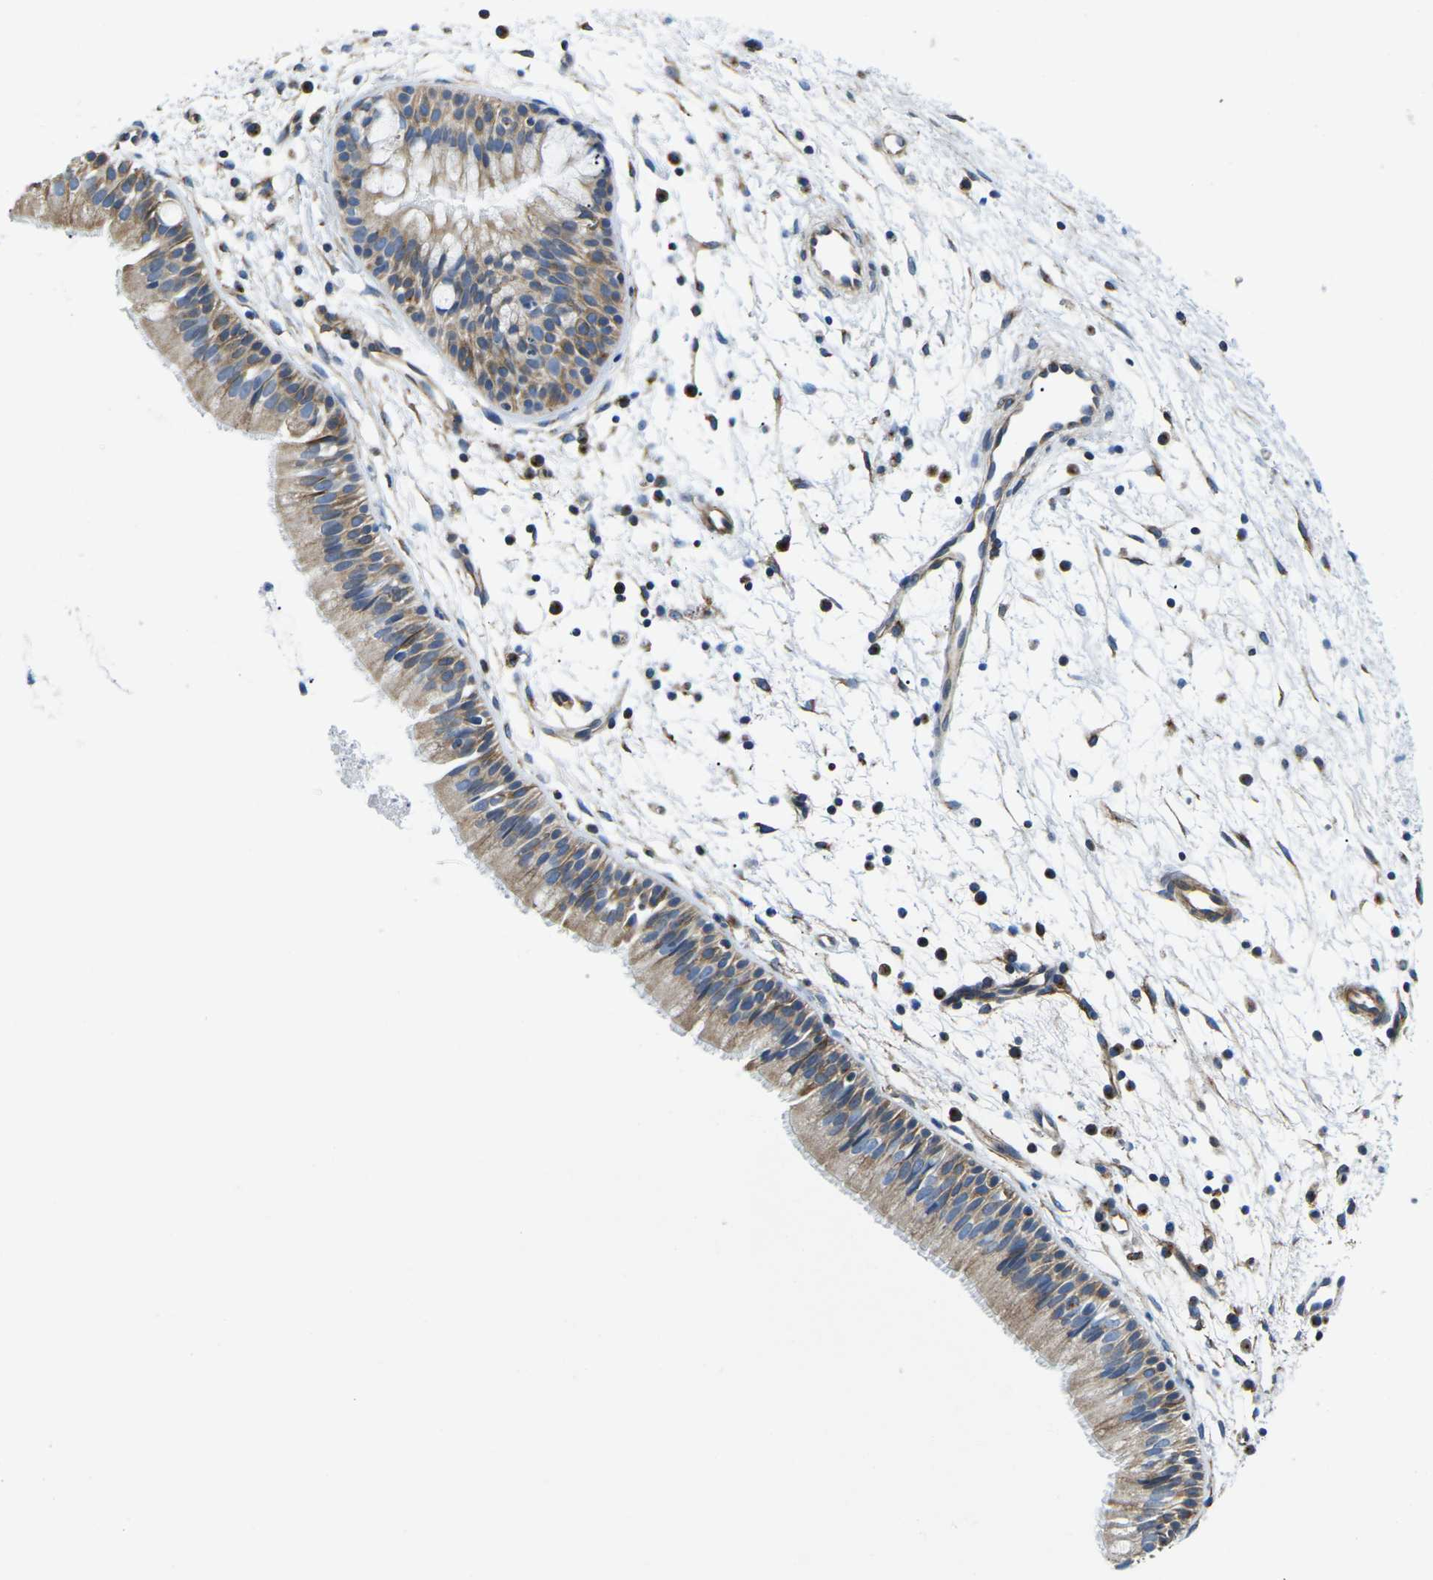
{"staining": {"intensity": "moderate", "quantity": ">75%", "location": "cytoplasmic/membranous"}, "tissue": "nasopharynx", "cell_type": "Respiratory epithelial cells", "image_type": "normal", "snomed": [{"axis": "morphology", "description": "Normal tissue, NOS"}, {"axis": "topography", "description": "Nasopharynx"}], "caption": "A high-resolution photomicrograph shows IHC staining of benign nasopharynx, which exhibits moderate cytoplasmic/membranous staining in approximately >75% of respiratory epithelial cells.", "gene": "TMEFF2", "patient": {"sex": "male", "age": 21}}